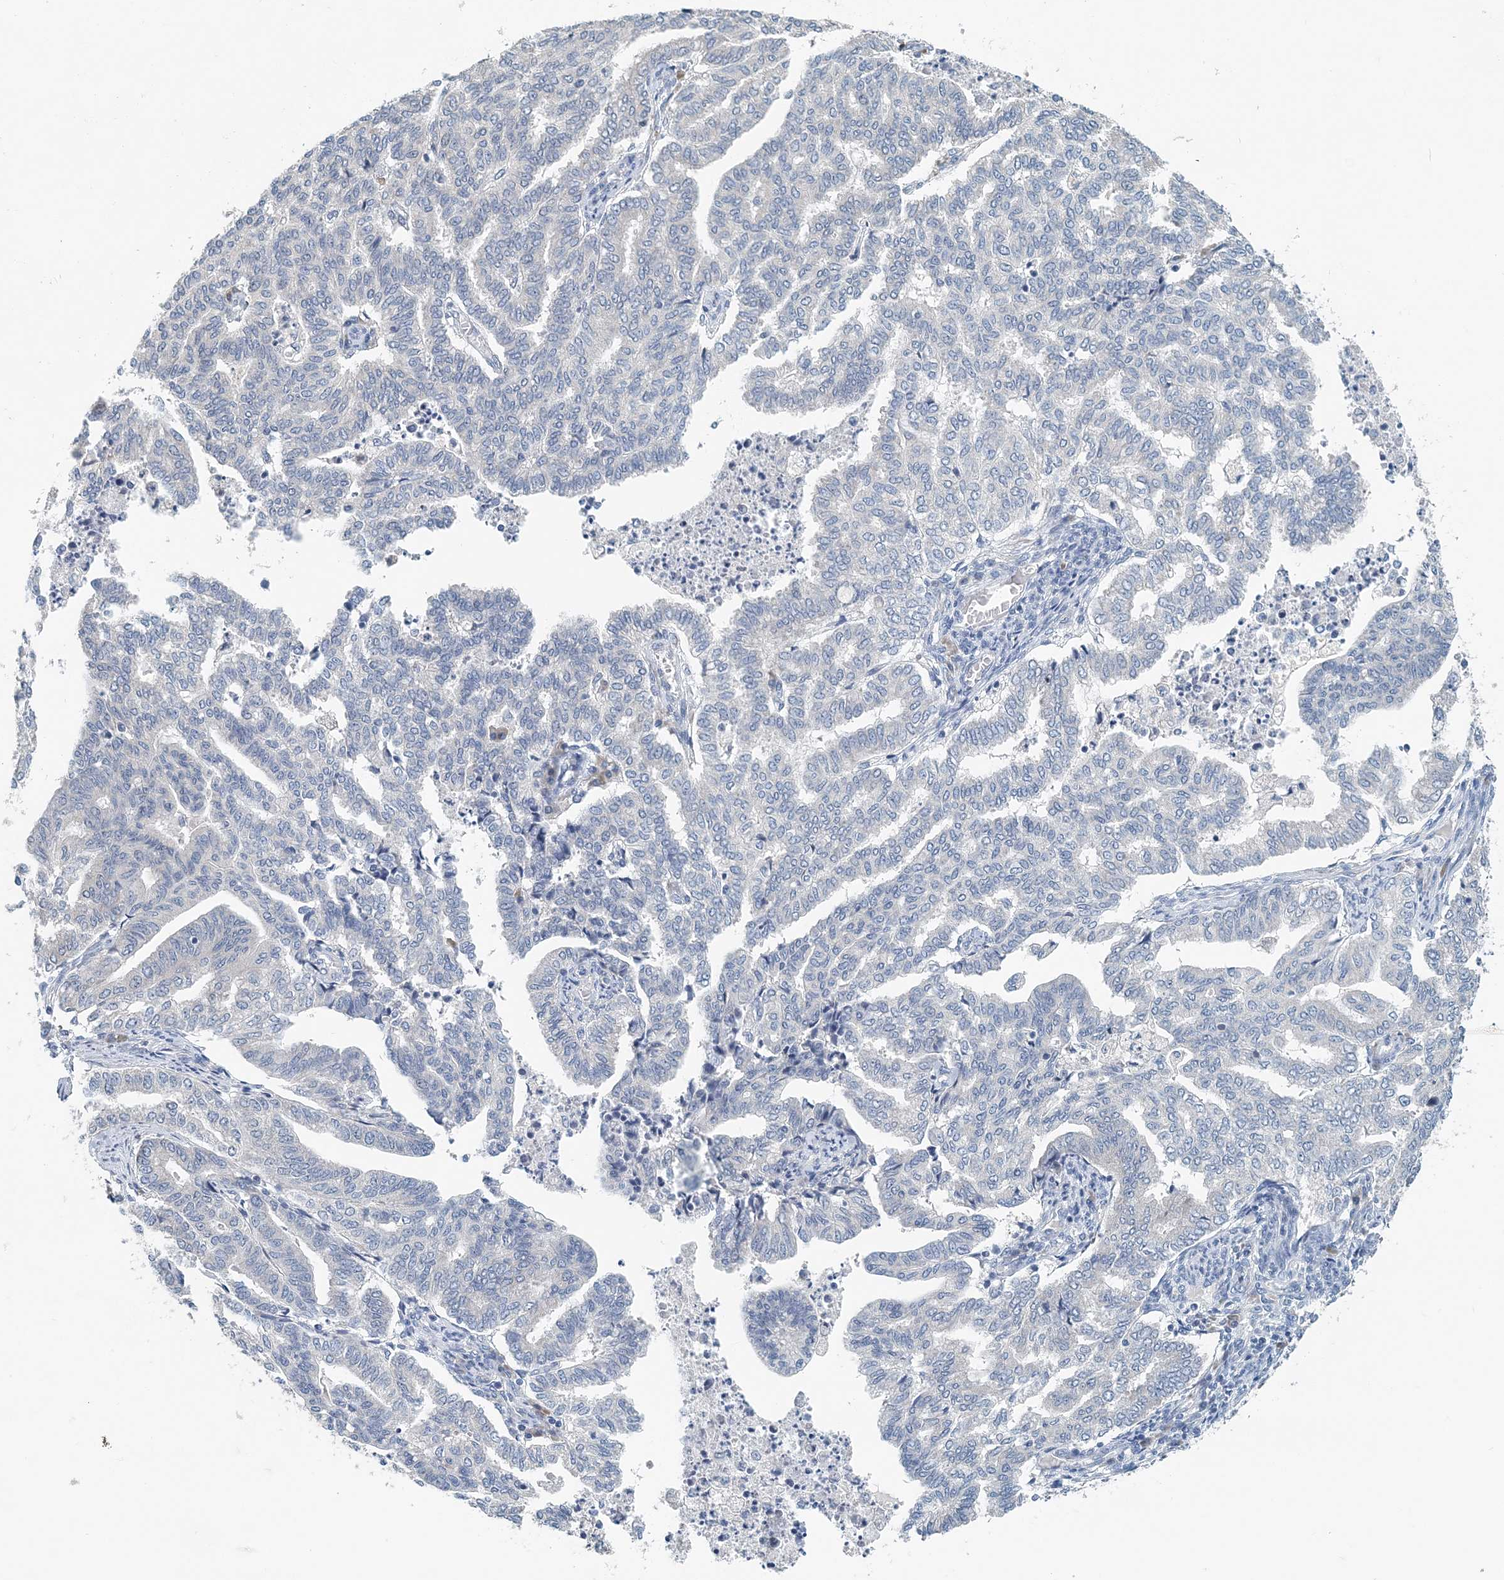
{"staining": {"intensity": "negative", "quantity": "none", "location": "none"}, "tissue": "endometrial cancer", "cell_type": "Tumor cells", "image_type": "cancer", "snomed": [{"axis": "morphology", "description": "Adenocarcinoma, NOS"}, {"axis": "topography", "description": "Endometrium"}], "caption": "An image of adenocarcinoma (endometrial) stained for a protein exhibits no brown staining in tumor cells.", "gene": "EEF1A2", "patient": {"sex": "female", "age": 79}}